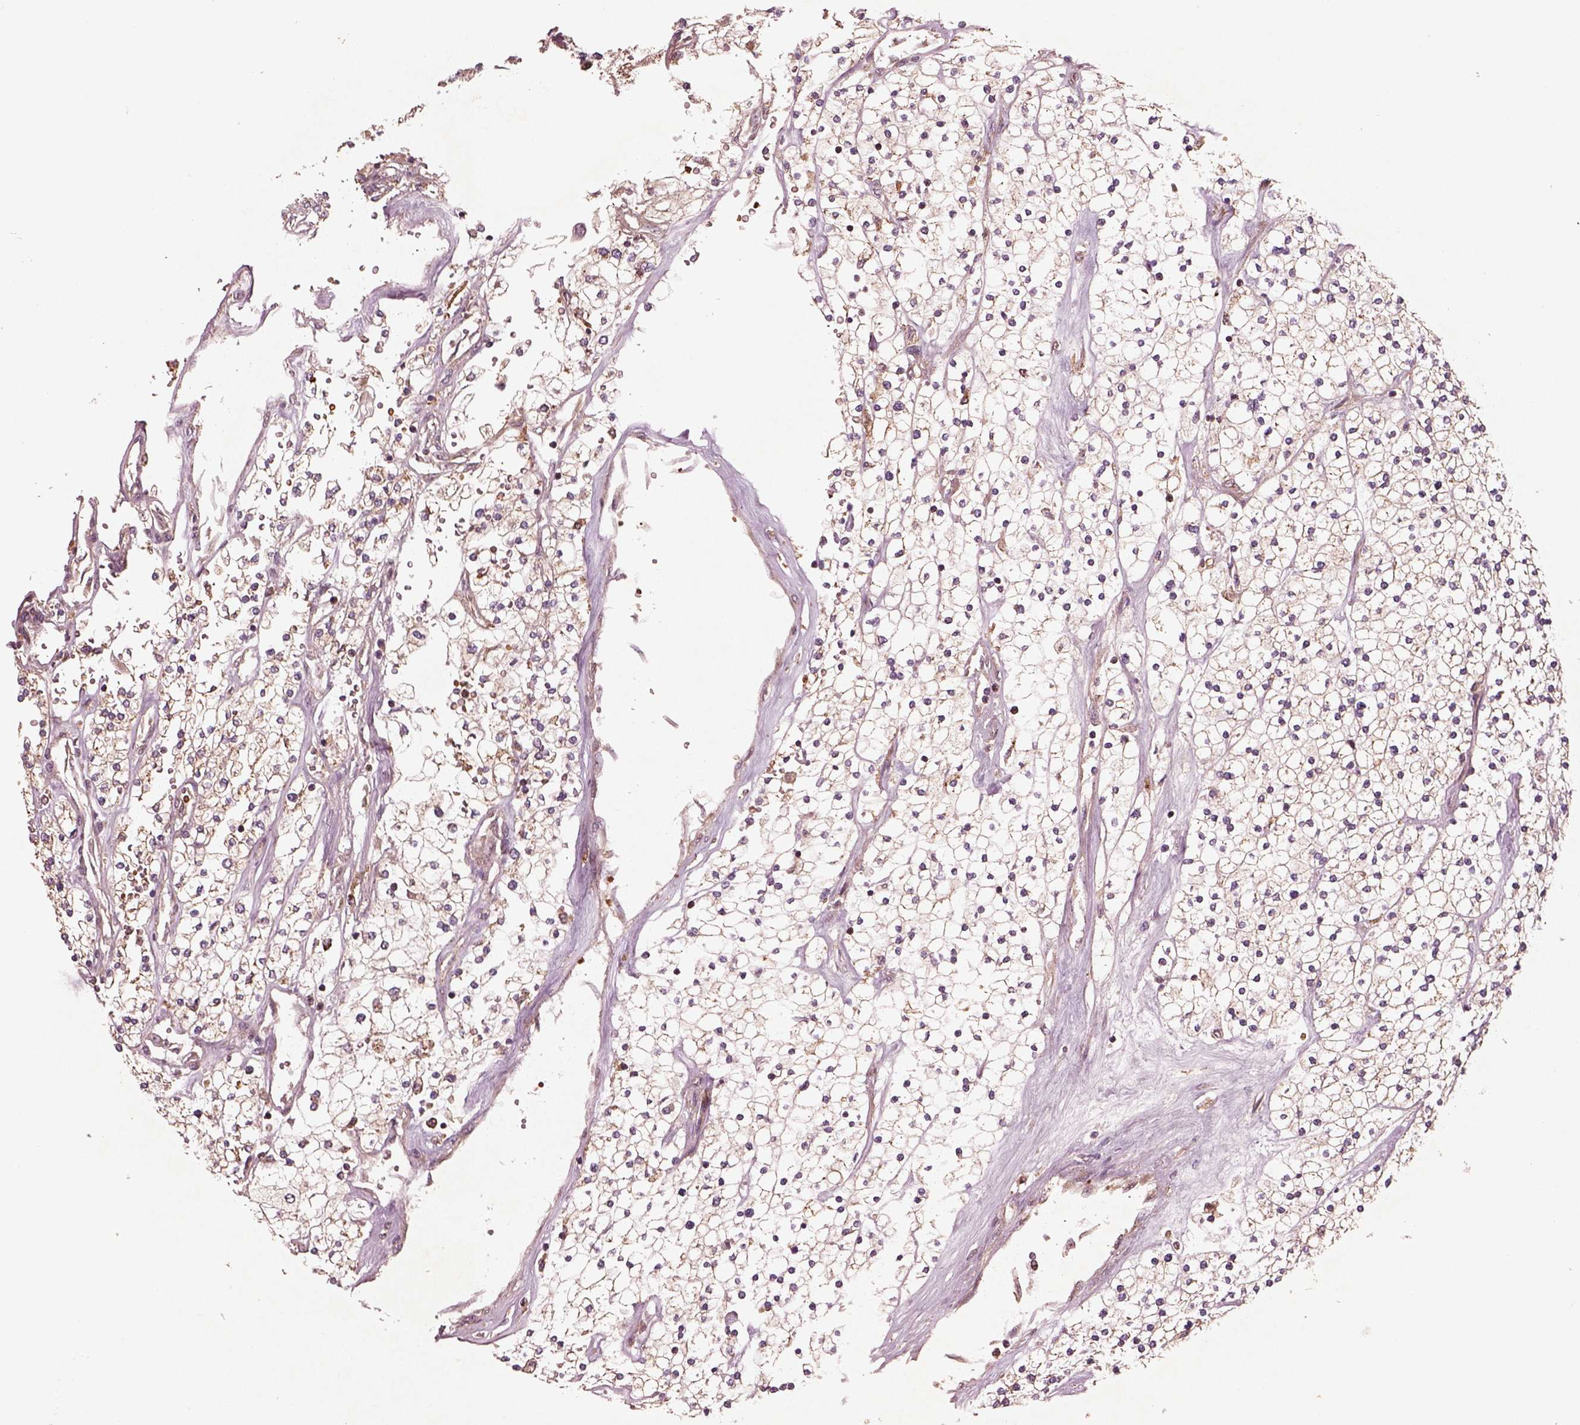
{"staining": {"intensity": "moderate", "quantity": "<25%", "location": "cytoplasmic/membranous"}, "tissue": "renal cancer", "cell_type": "Tumor cells", "image_type": "cancer", "snomed": [{"axis": "morphology", "description": "Adenocarcinoma, NOS"}, {"axis": "topography", "description": "Kidney"}], "caption": "Brown immunohistochemical staining in renal cancer (adenocarcinoma) shows moderate cytoplasmic/membranous expression in about <25% of tumor cells.", "gene": "WASHC2A", "patient": {"sex": "male", "age": 80}}